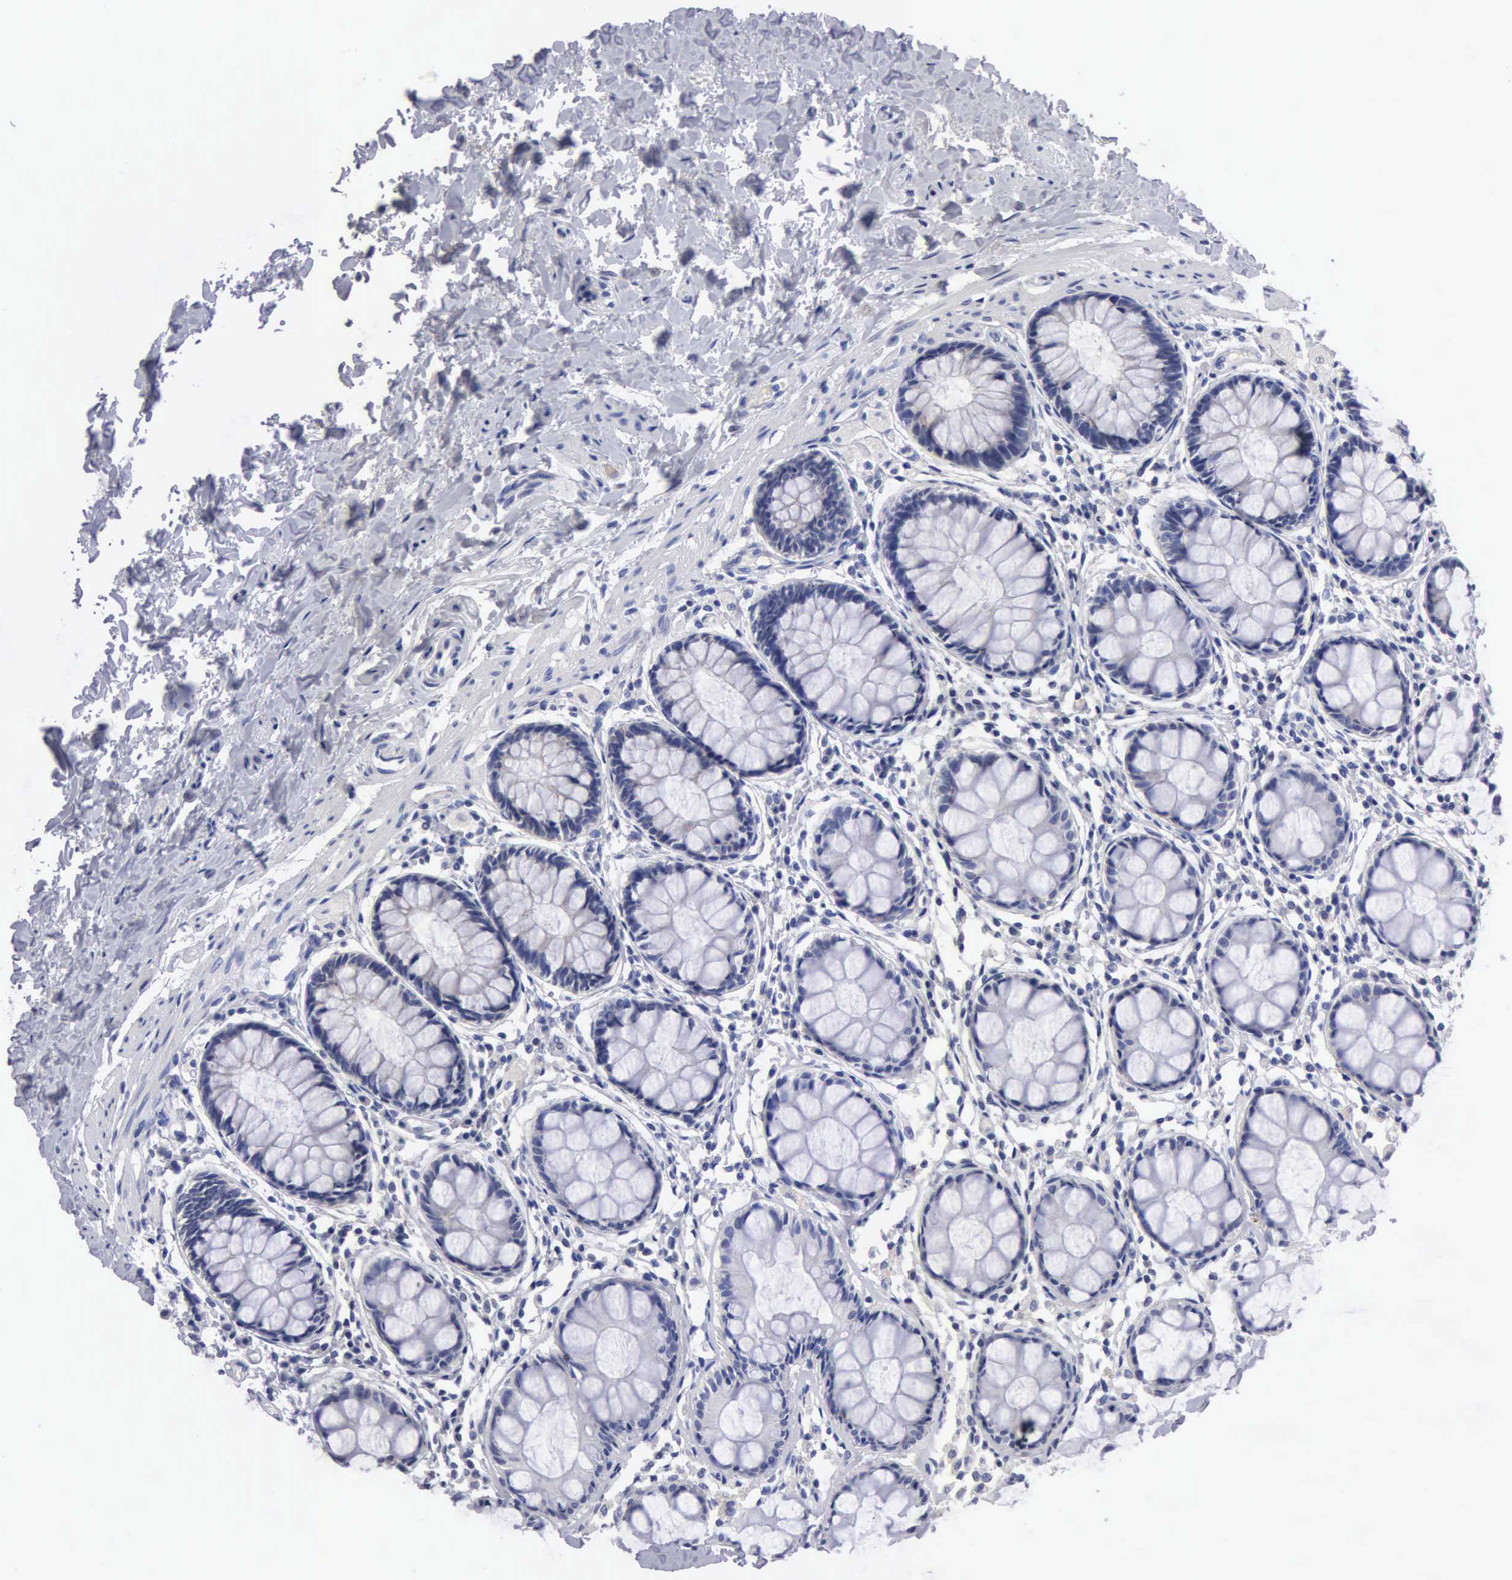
{"staining": {"intensity": "moderate", "quantity": "<25%", "location": "cytoplasmic/membranous"}, "tissue": "rectum", "cell_type": "Glandular cells", "image_type": "normal", "snomed": [{"axis": "morphology", "description": "Normal tissue, NOS"}, {"axis": "topography", "description": "Rectum"}], "caption": "A histopathology image showing moderate cytoplasmic/membranous positivity in approximately <25% of glandular cells in unremarkable rectum, as visualized by brown immunohistochemical staining.", "gene": "TXLNG", "patient": {"sex": "male", "age": 86}}